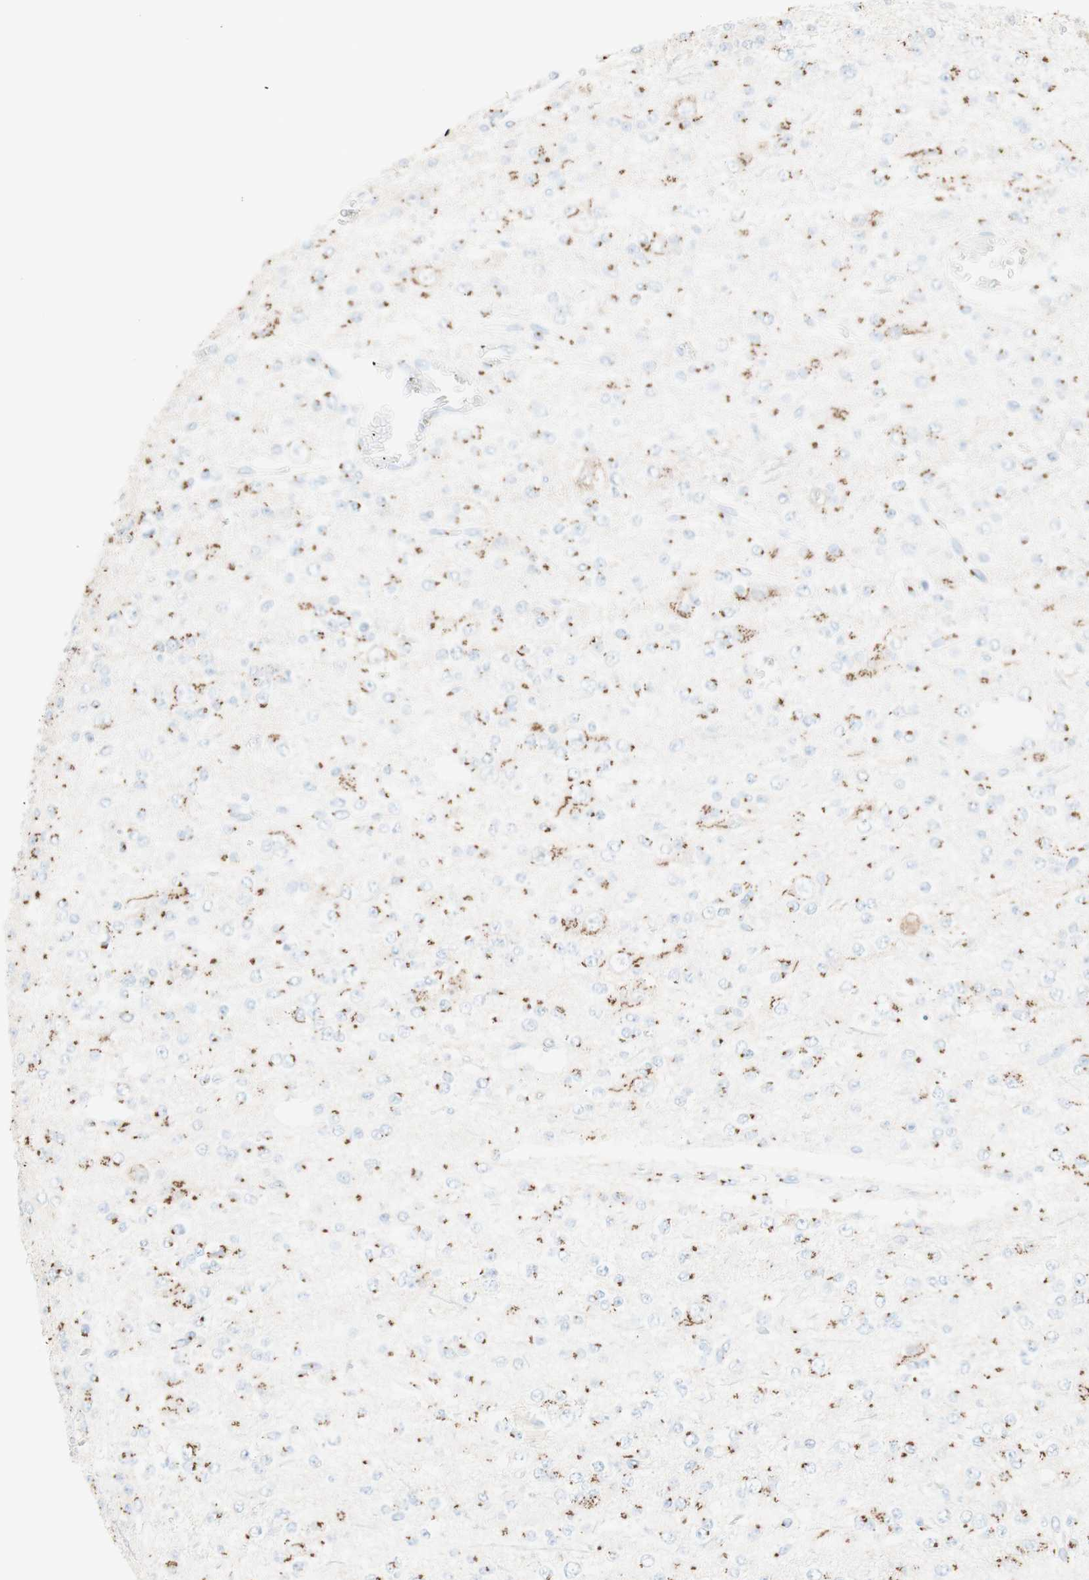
{"staining": {"intensity": "moderate", "quantity": ">75%", "location": "cytoplasmic/membranous"}, "tissue": "glioma", "cell_type": "Tumor cells", "image_type": "cancer", "snomed": [{"axis": "morphology", "description": "Glioma, malignant, Low grade"}, {"axis": "topography", "description": "Brain"}], "caption": "There is medium levels of moderate cytoplasmic/membranous positivity in tumor cells of glioma, as demonstrated by immunohistochemical staining (brown color).", "gene": "GOLGB1", "patient": {"sex": "male", "age": 38}}